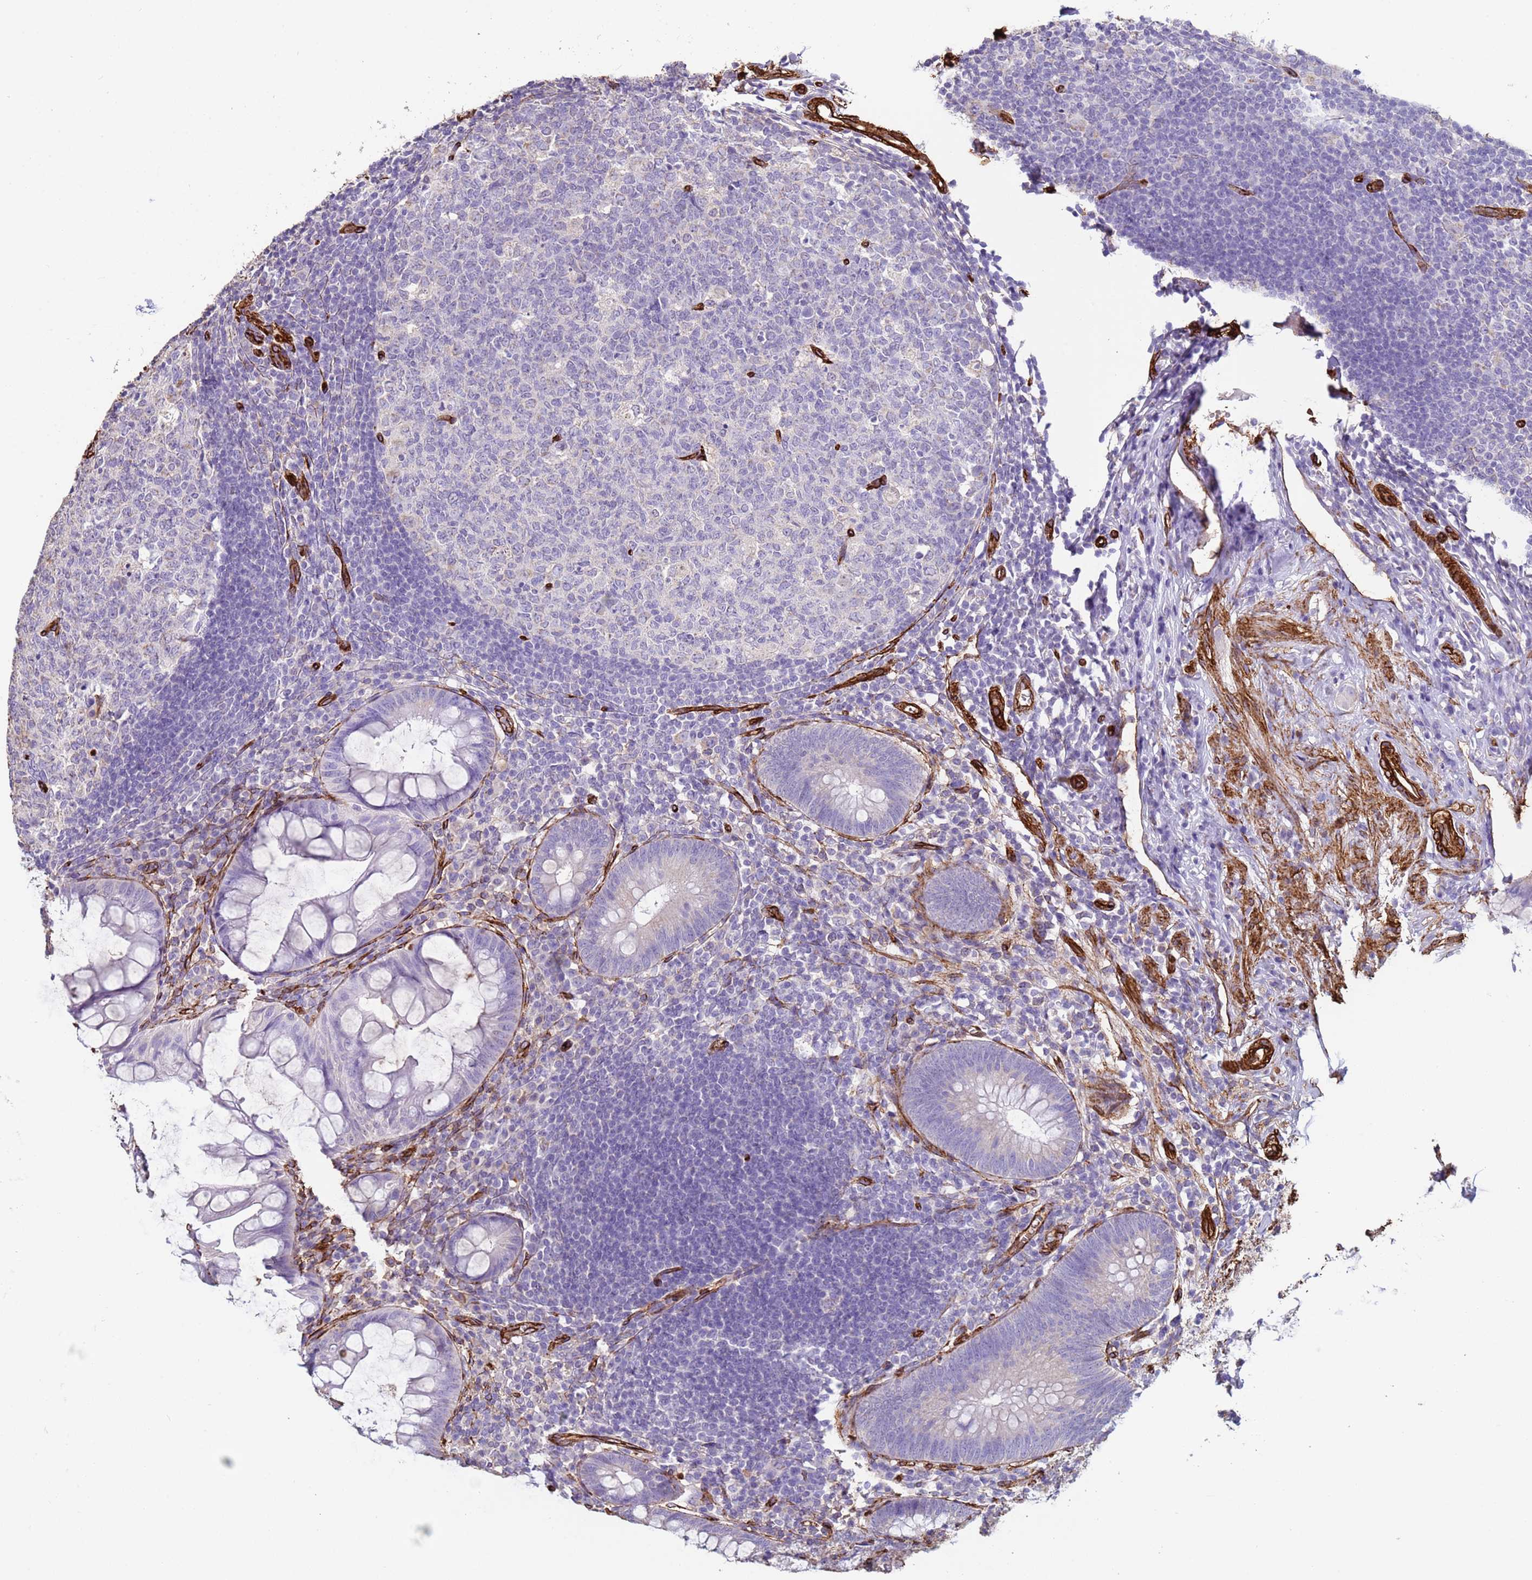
{"staining": {"intensity": "negative", "quantity": "none", "location": "none"}, "tissue": "appendix", "cell_type": "Glandular cells", "image_type": "normal", "snomed": [{"axis": "morphology", "description": "Normal tissue, NOS"}, {"axis": "topography", "description": "Appendix"}], "caption": "Micrograph shows no significant protein positivity in glandular cells of benign appendix. (DAB immunohistochemistry visualized using brightfield microscopy, high magnification).", "gene": "GASK1A", "patient": {"sex": "male", "age": 56}}